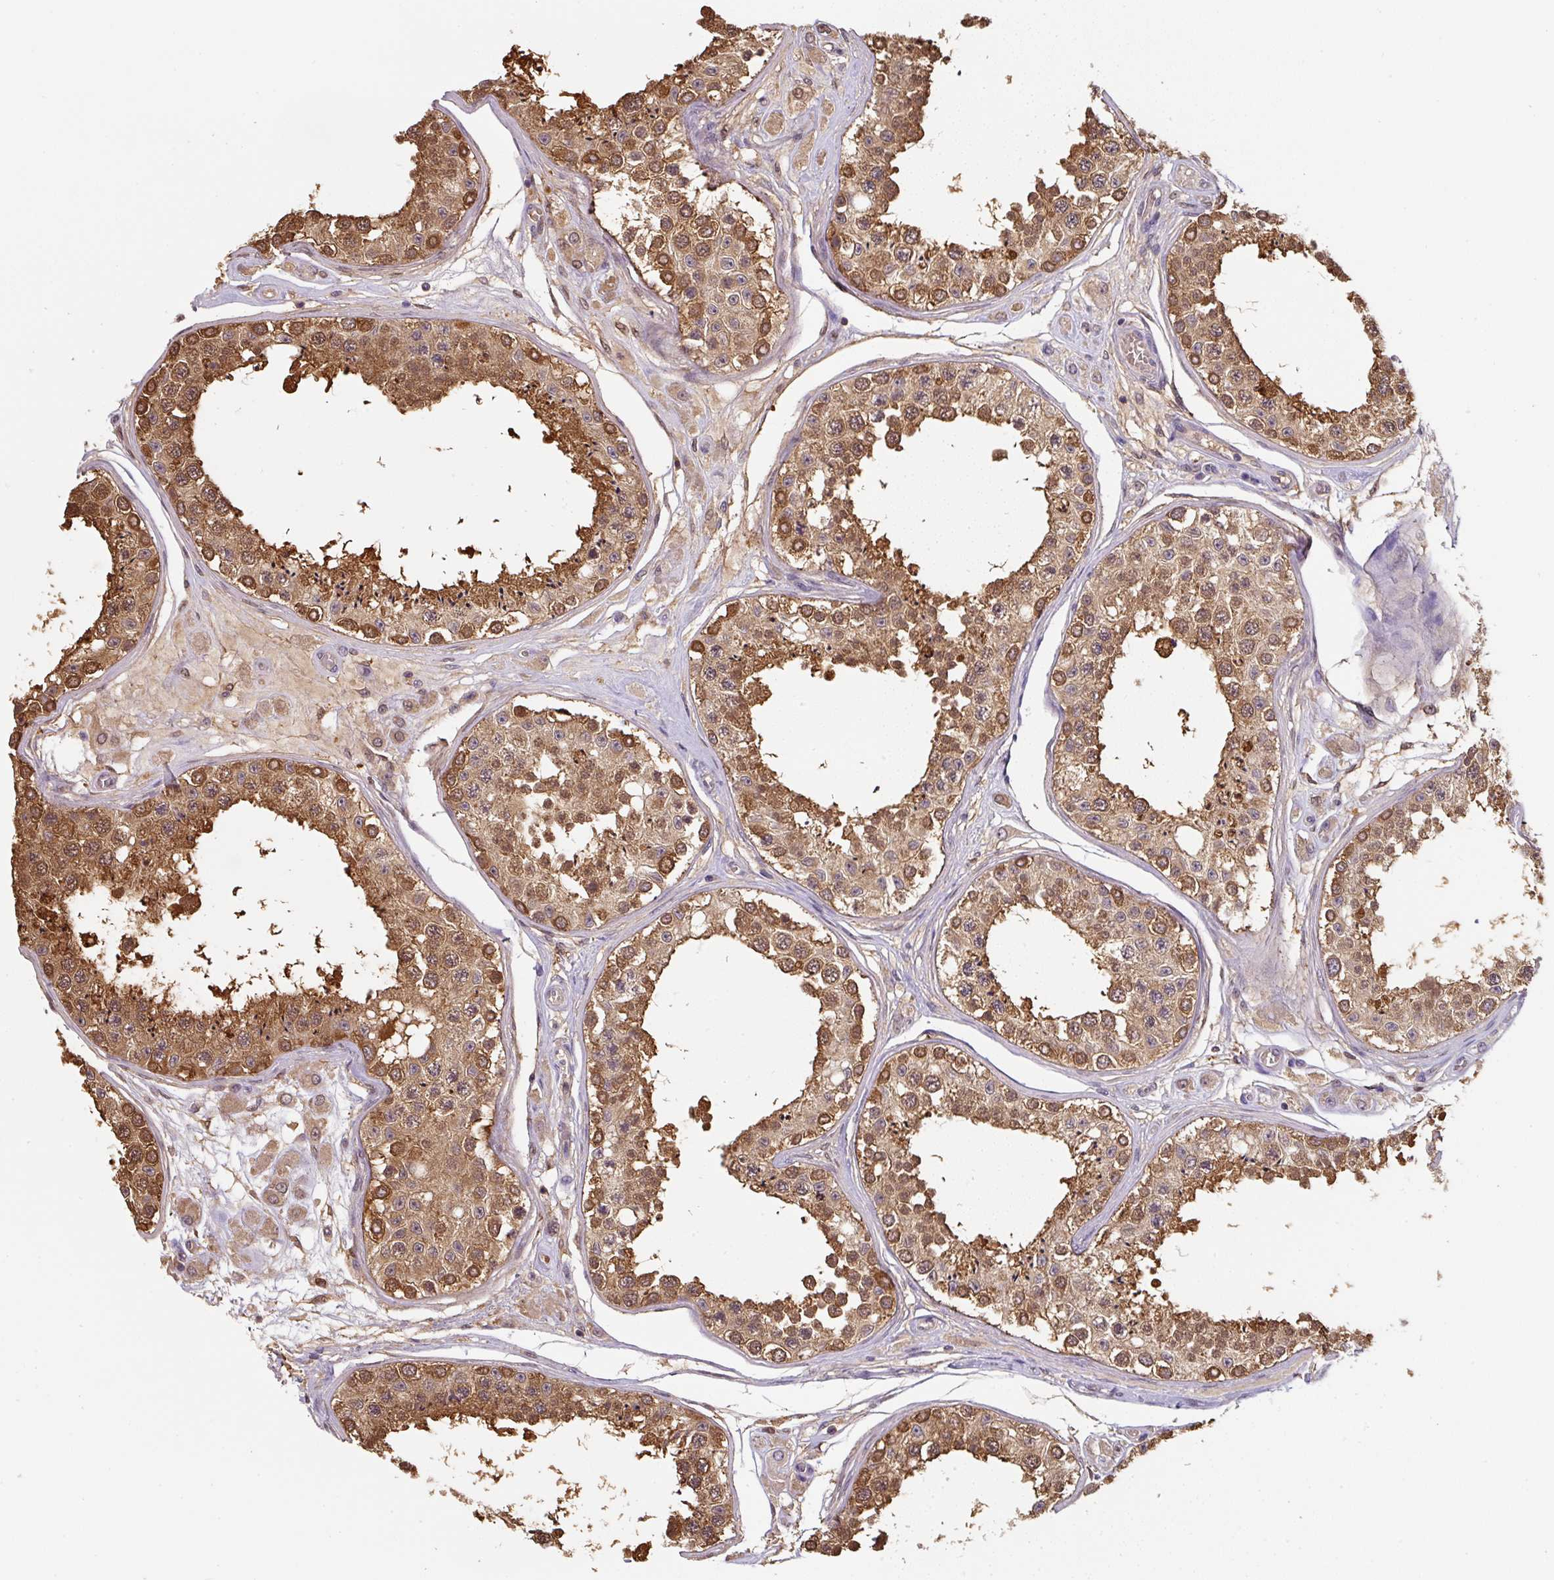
{"staining": {"intensity": "strong", "quantity": "25%-75%", "location": "cytoplasmic/membranous,nuclear"}, "tissue": "testis", "cell_type": "Cells in seminiferous ducts", "image_type": "normal", "snomed": [{"axis": "morphology", "description": "Normal tissue, NOS"}, {"axis": "topography", "description": "Testis"}], "caption": "A brown stain highlights strong cytoplasmic/membranous,nuclear expression of a protein in cells in seminiferous ducts of normal human testis. (DAB (3,3'-diaminobenzidine) IHC, brown staining for protein, blue staining for nuclei).", "gene": "ST13", "patient": {"sex": "male", "age": 25}}